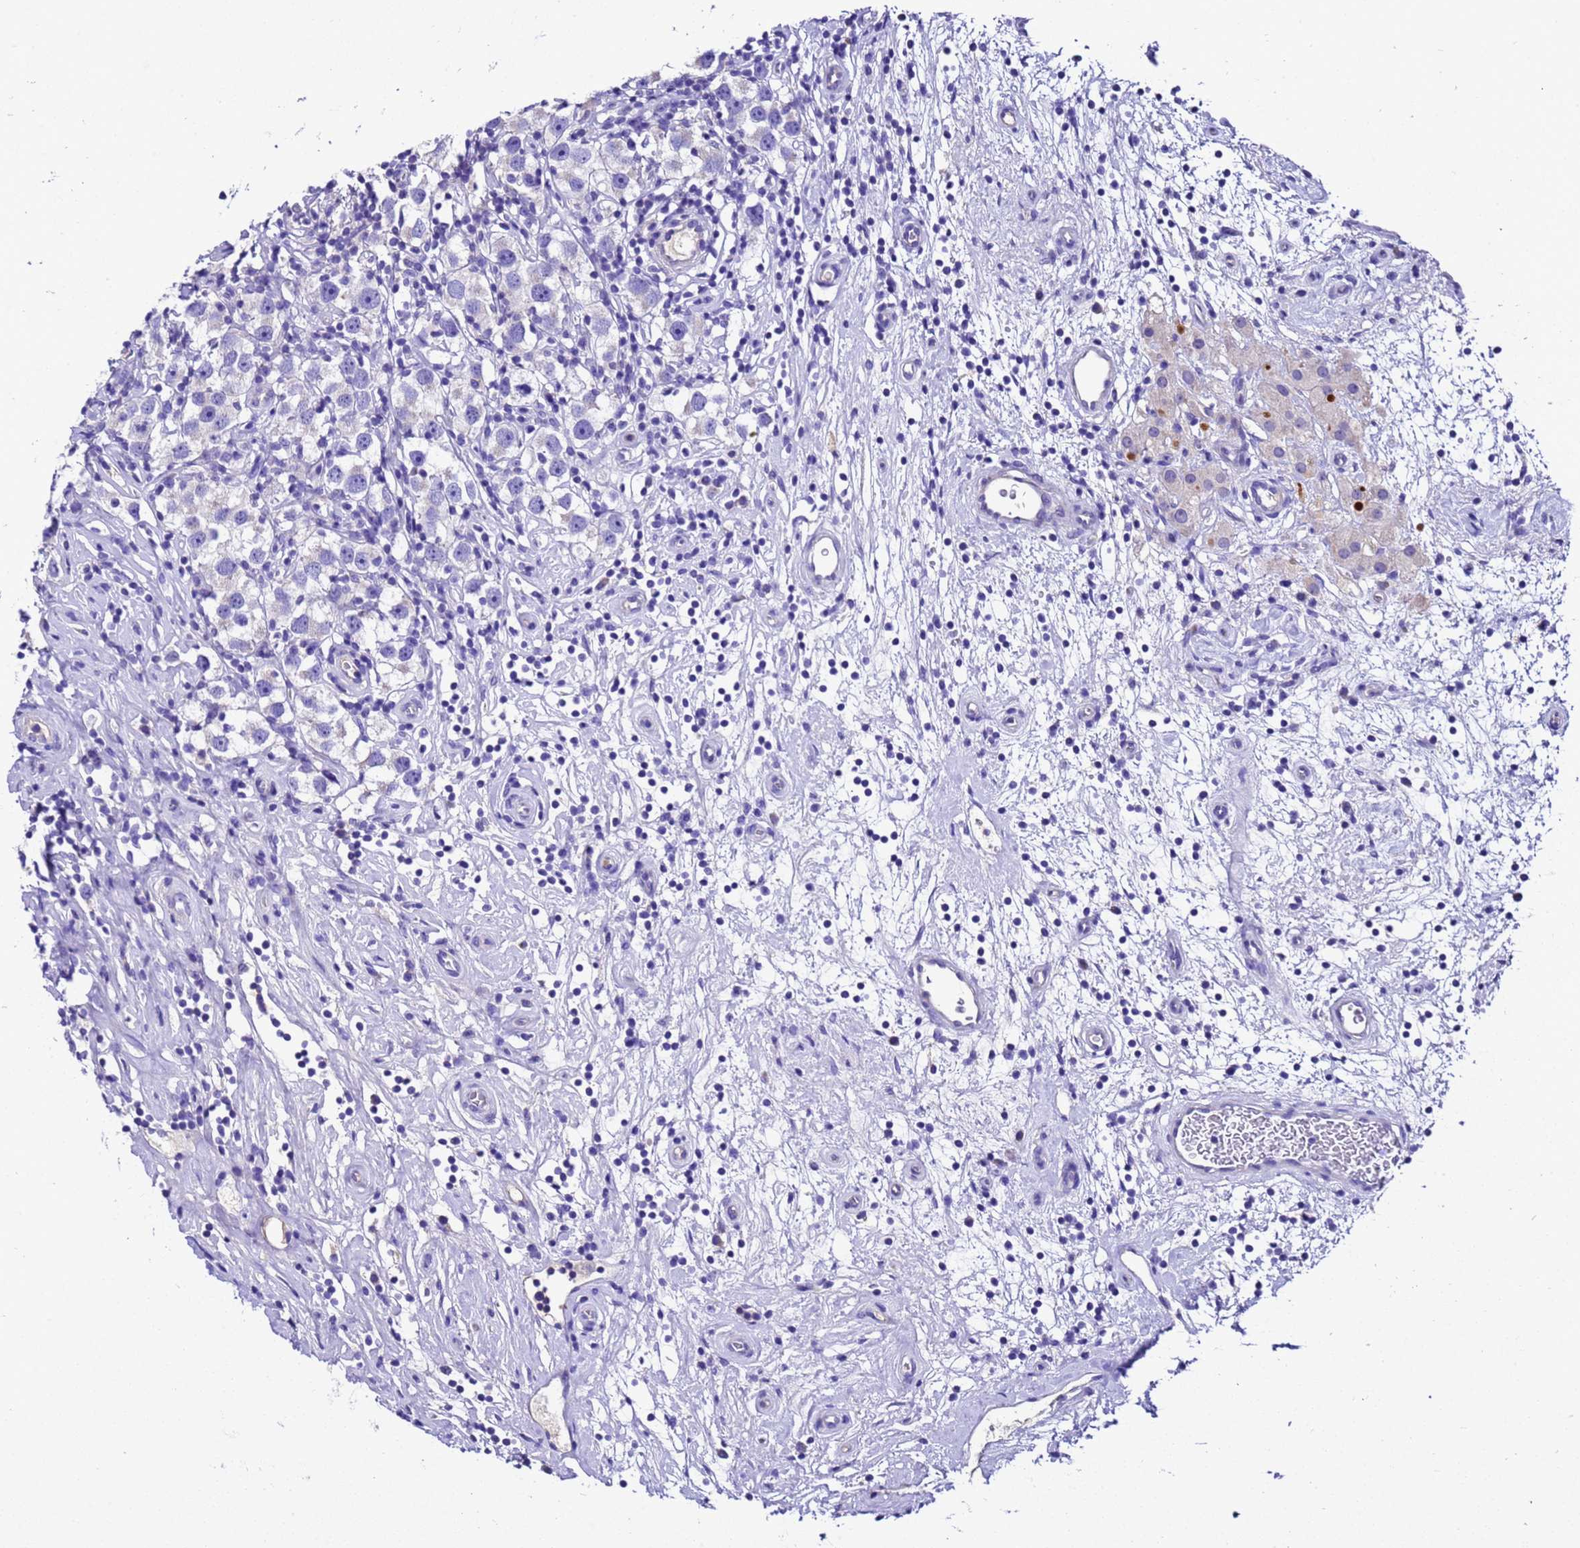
{"staining": {"intensity": "negative", "quantity": "none", "location": "none"}, "tissue": "testis cancer", "cell_type": "Tumor cells", "image_type": "cancer", "snomed": [{"axis": "morphology", "description": "Seminoma, NOS"}, {"axis": "topography", "description": "Testis"}], "caption": "Protein analysis of testis cancer (seminoma) shows no significant expression in tumor cells.", "gene": "UGT2A1", "patient": {"sex": "male", "age": 49}}